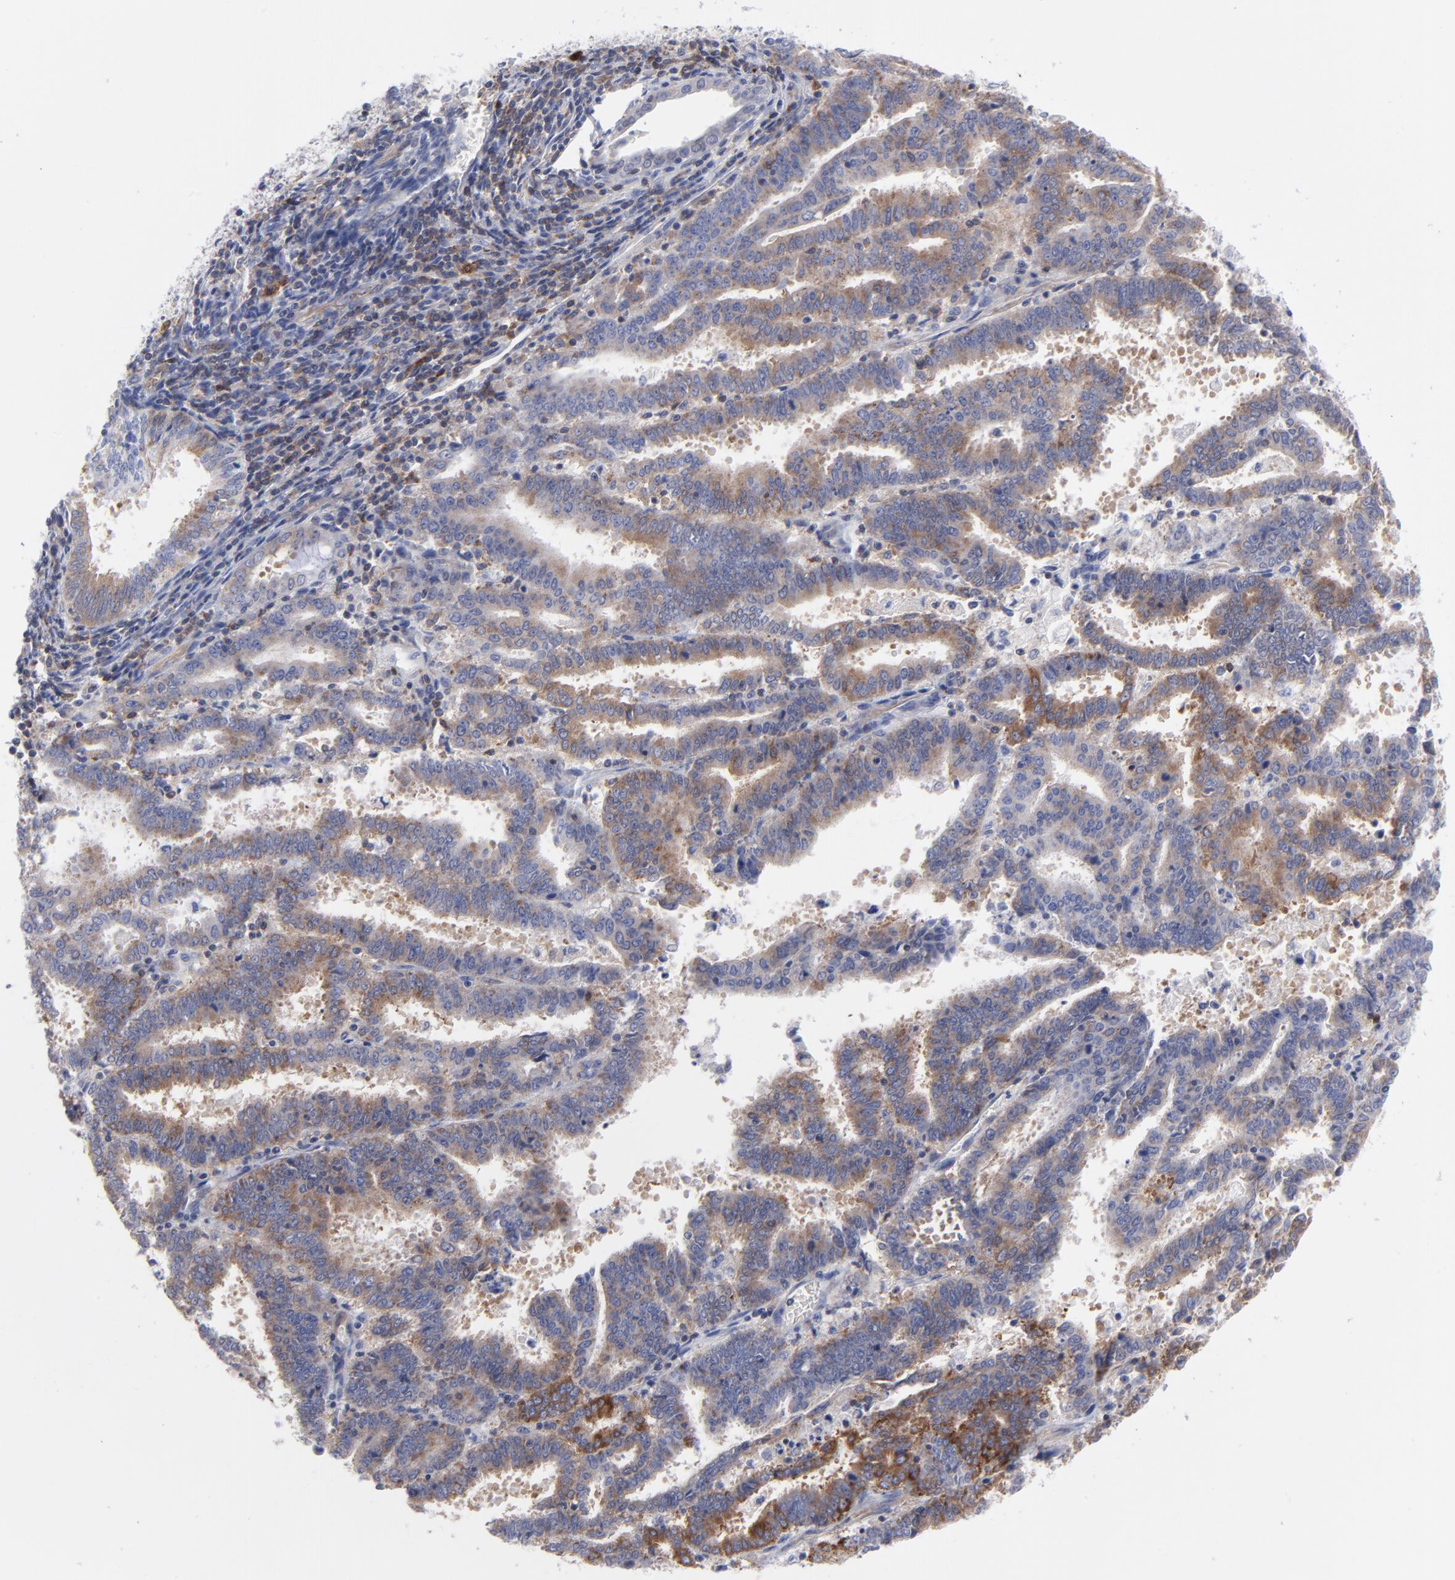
{"staining": {"intensity": "strong", "quantity": "<25%", "location": "cytoplasmic/membranous"}, "tissue": "endometrial cancer", "cell_type": "Tumor cells", "image_type": "cancer", "snomed": [{"axis": "morphology", "description": "Adenocarcinoma, NOS"}, {"axis": "topography", "description": "Uterus"}], "caption": "Immunohistochemistry (IHC) micrograph of endometrial cancer stained for a protein (brown), which shows medium levels of strong cytoplasmic/membranous positivity in approximately <25% of tumor cells.", "gene": "NFKBIA", "patient": {"sex": "female", "age": 83}}